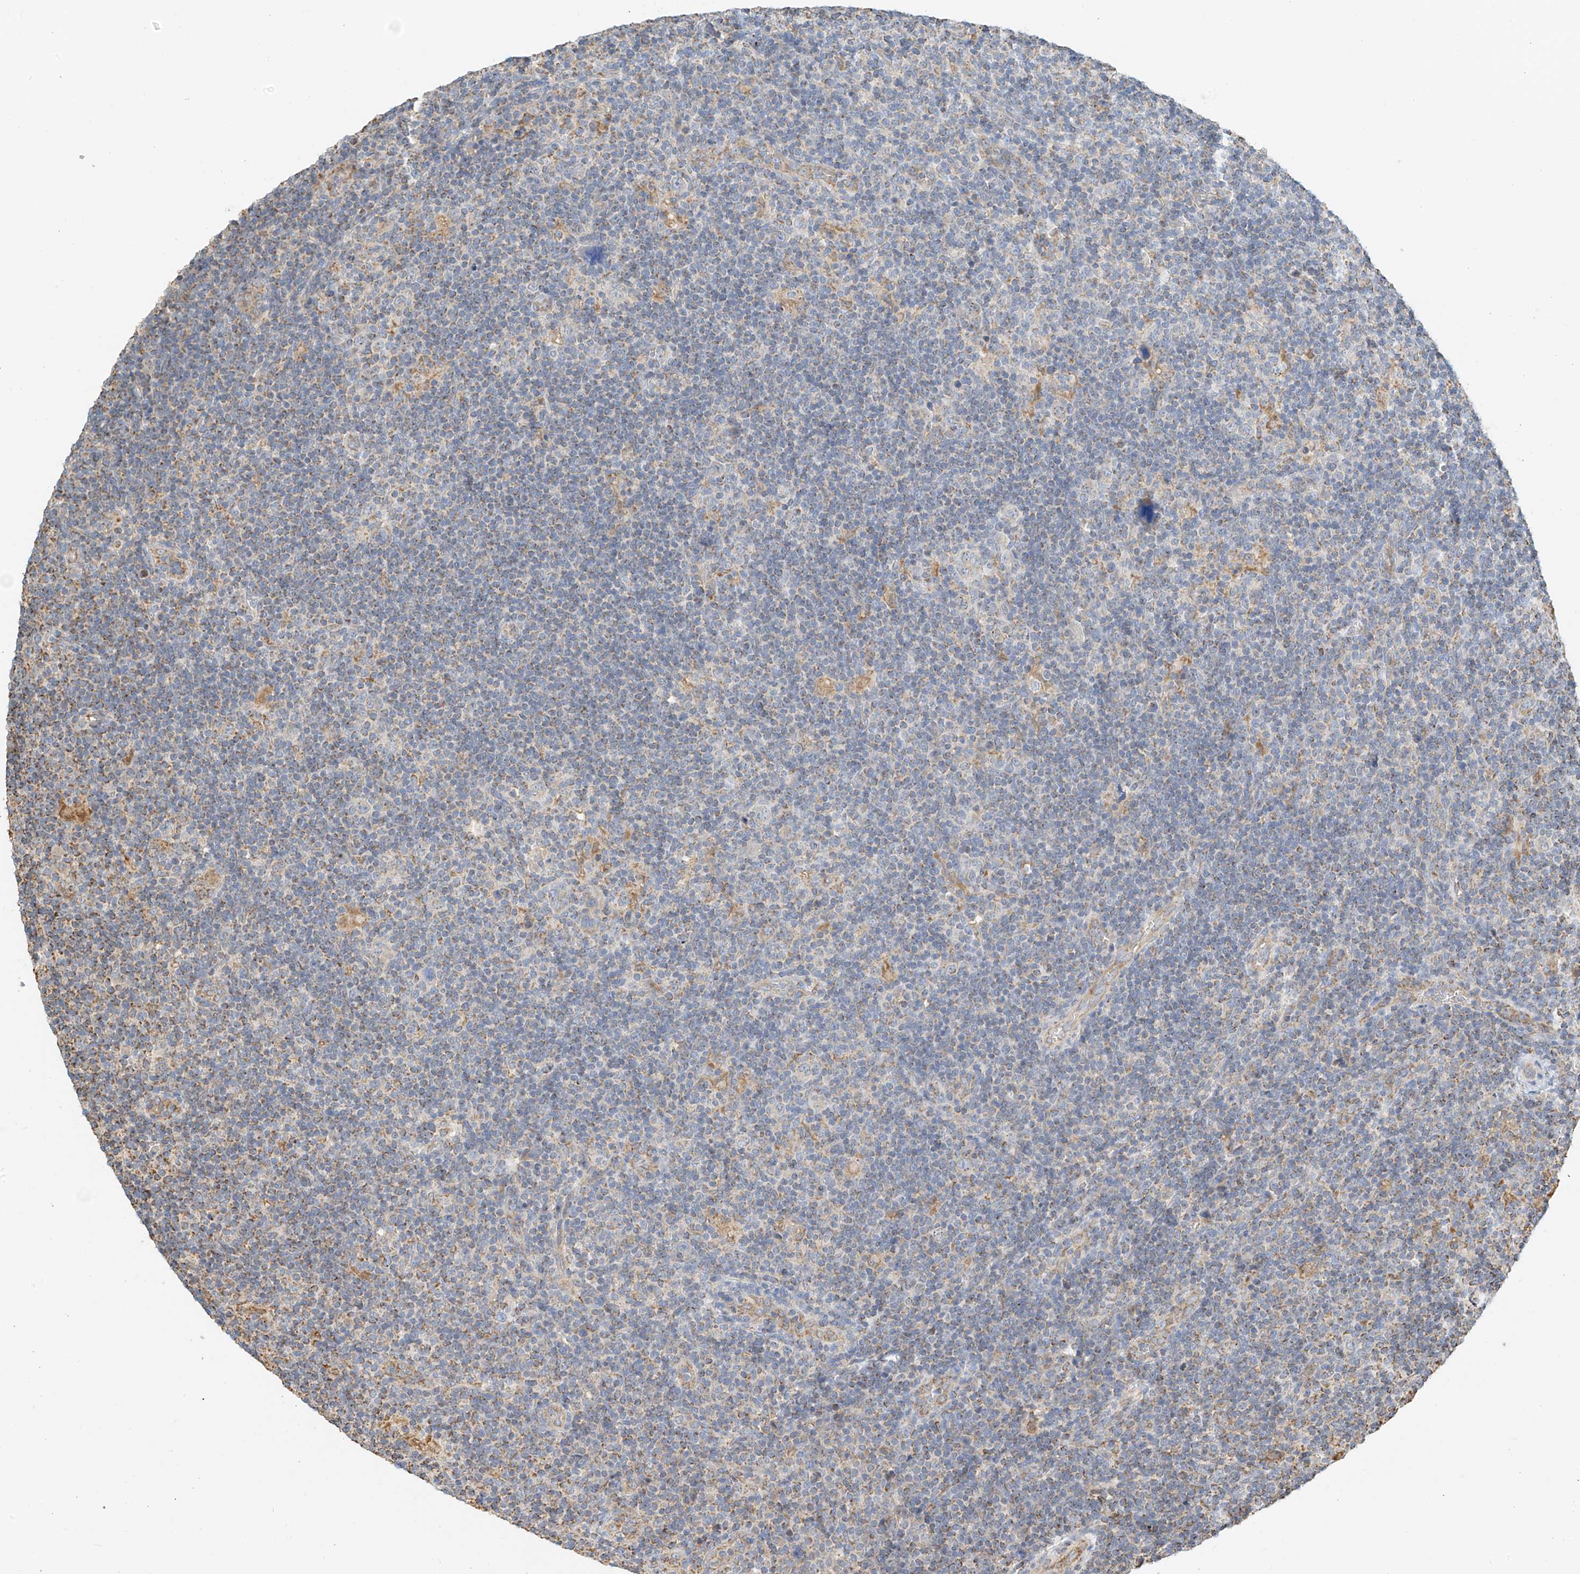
{"staining": {"intensity": "negative", "quantity": "none", "location": "none"}, "tissue": "lymphoma", "cell_type": "Tumor cells", "image_type": "cancer", "snomed": [{"axis": "morphology", "description": "Hodgkin's disease, NOS"}, {"axis": "topography", "description": "Lymph node"}], "caption": "This is an IHC photomicrograph of human lymphoma. There is no staining in tumor cells.", "gene": "YIPF7", "patient": {"sex": "female", "age": 57}}